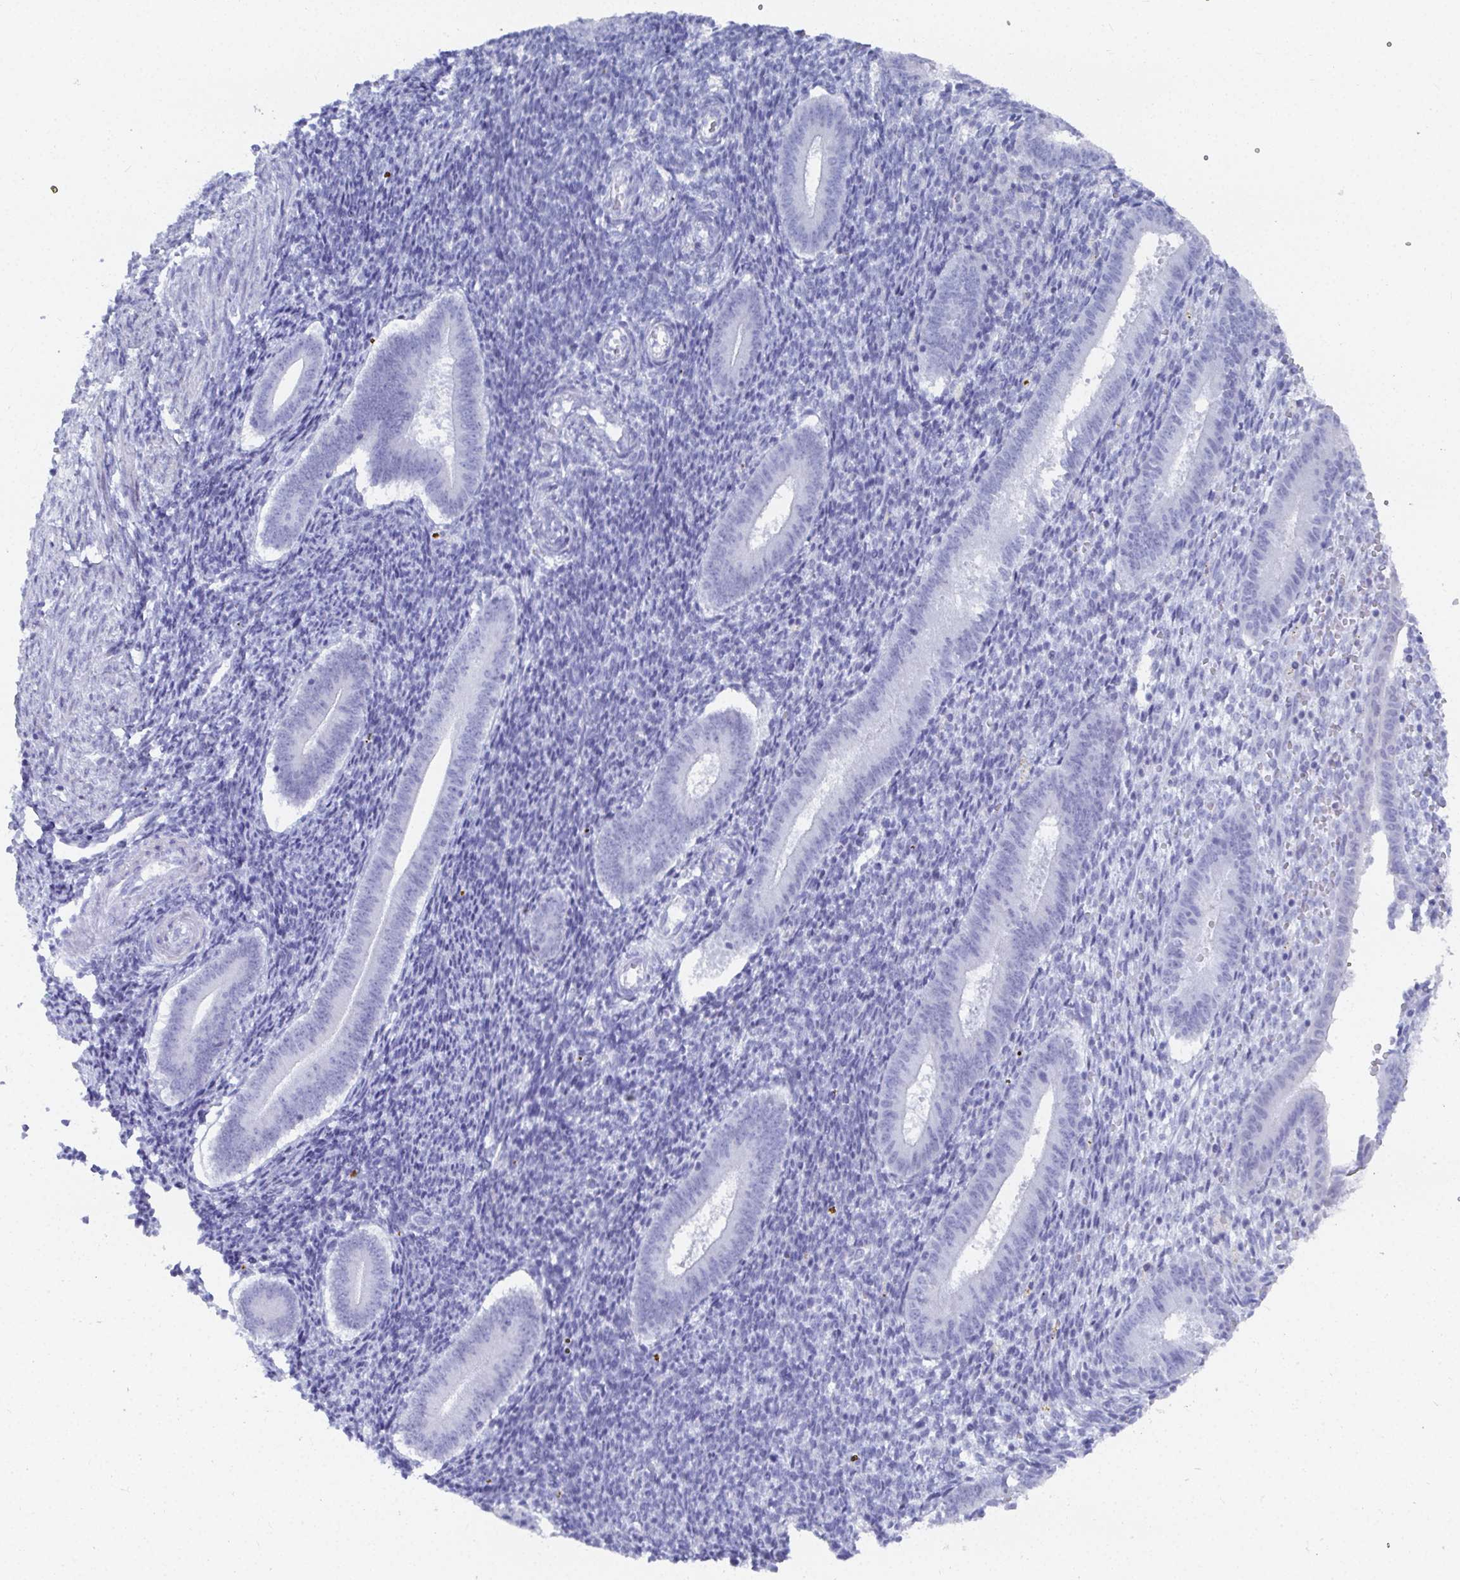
{"staining": {"intensity": "negative", "quantity": "none", "location": "none"}, "tissue": "endometrium", "cell_type": "Cells in endometrial stroma", "image_type": "normal", "snomed": [{"axis": "morphology", "description": "Normal tissue, NOS"}, {"axis": "topography", "description": "Endometrium"}], "caption": "Immunohistochemistry (IHC) photomicrograph of benign endometrium stained for a protein (brown), which demonstrates no positivity in cells in endometrial stroma.", "gene": "GRIA1", "patient": {"sex": "female", "age": 25}}